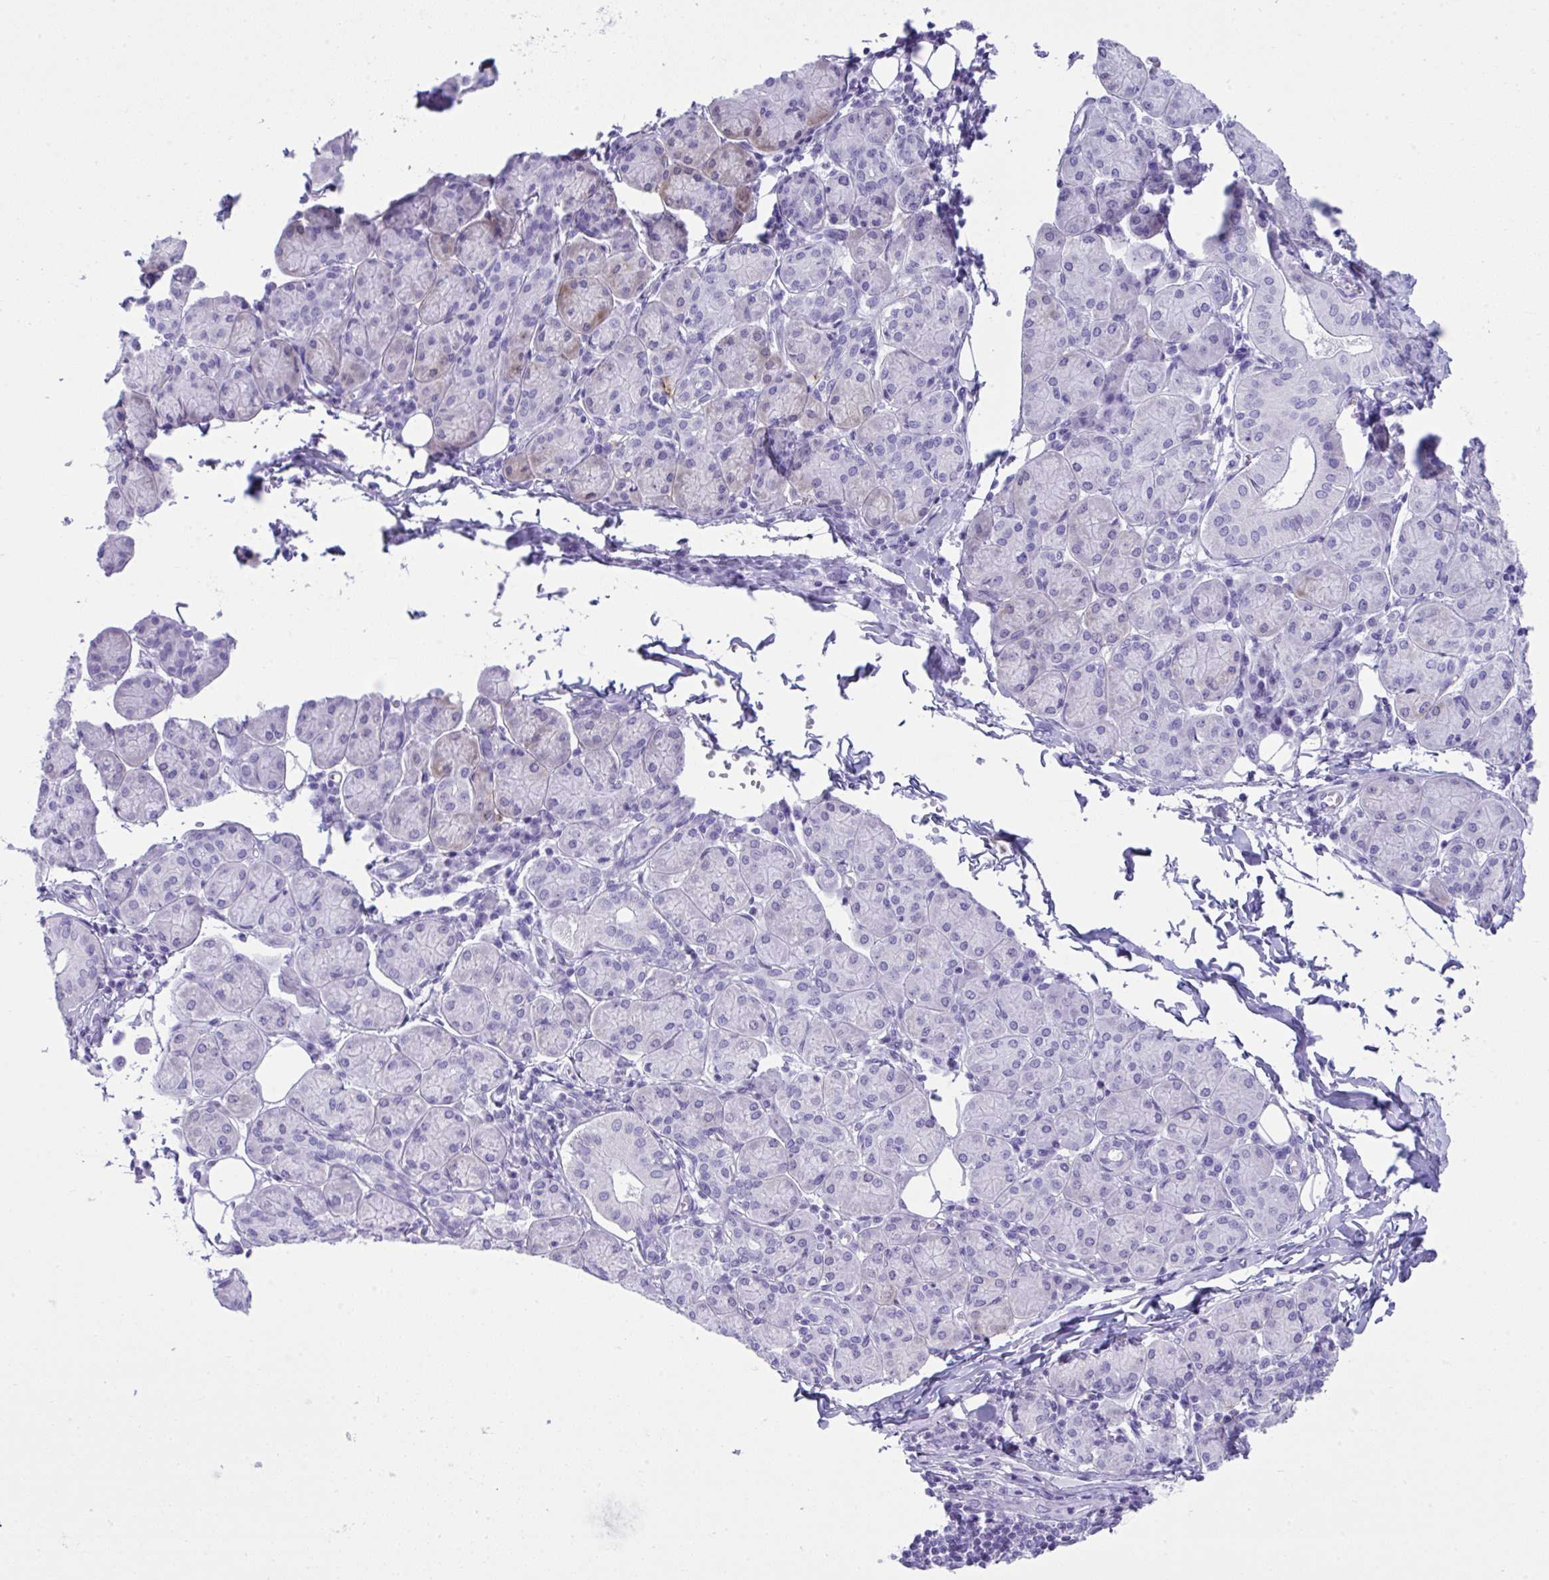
{"staining": {"intensity": "negative", "quantity": "none", "location": "none"}, "tissue": "salivary gland", "cell_type": "Glandular cells", "image_type": "normal", "snomed": [{"axis": "morphology", "description": "Normal tissue, NOS"}, {"axis": "morphology", "description": "Inflammation, NOS"}, {"axis": "topography", "description": "Lymph node"}, {"axis": "topography", "description": "Salivary gland"}], "caption": "The IHC histopathology image has no significant positivity in glandular cells of salivary gland.", "gene": "PSCA", "patient": {"sex": "male", "age": 3}}